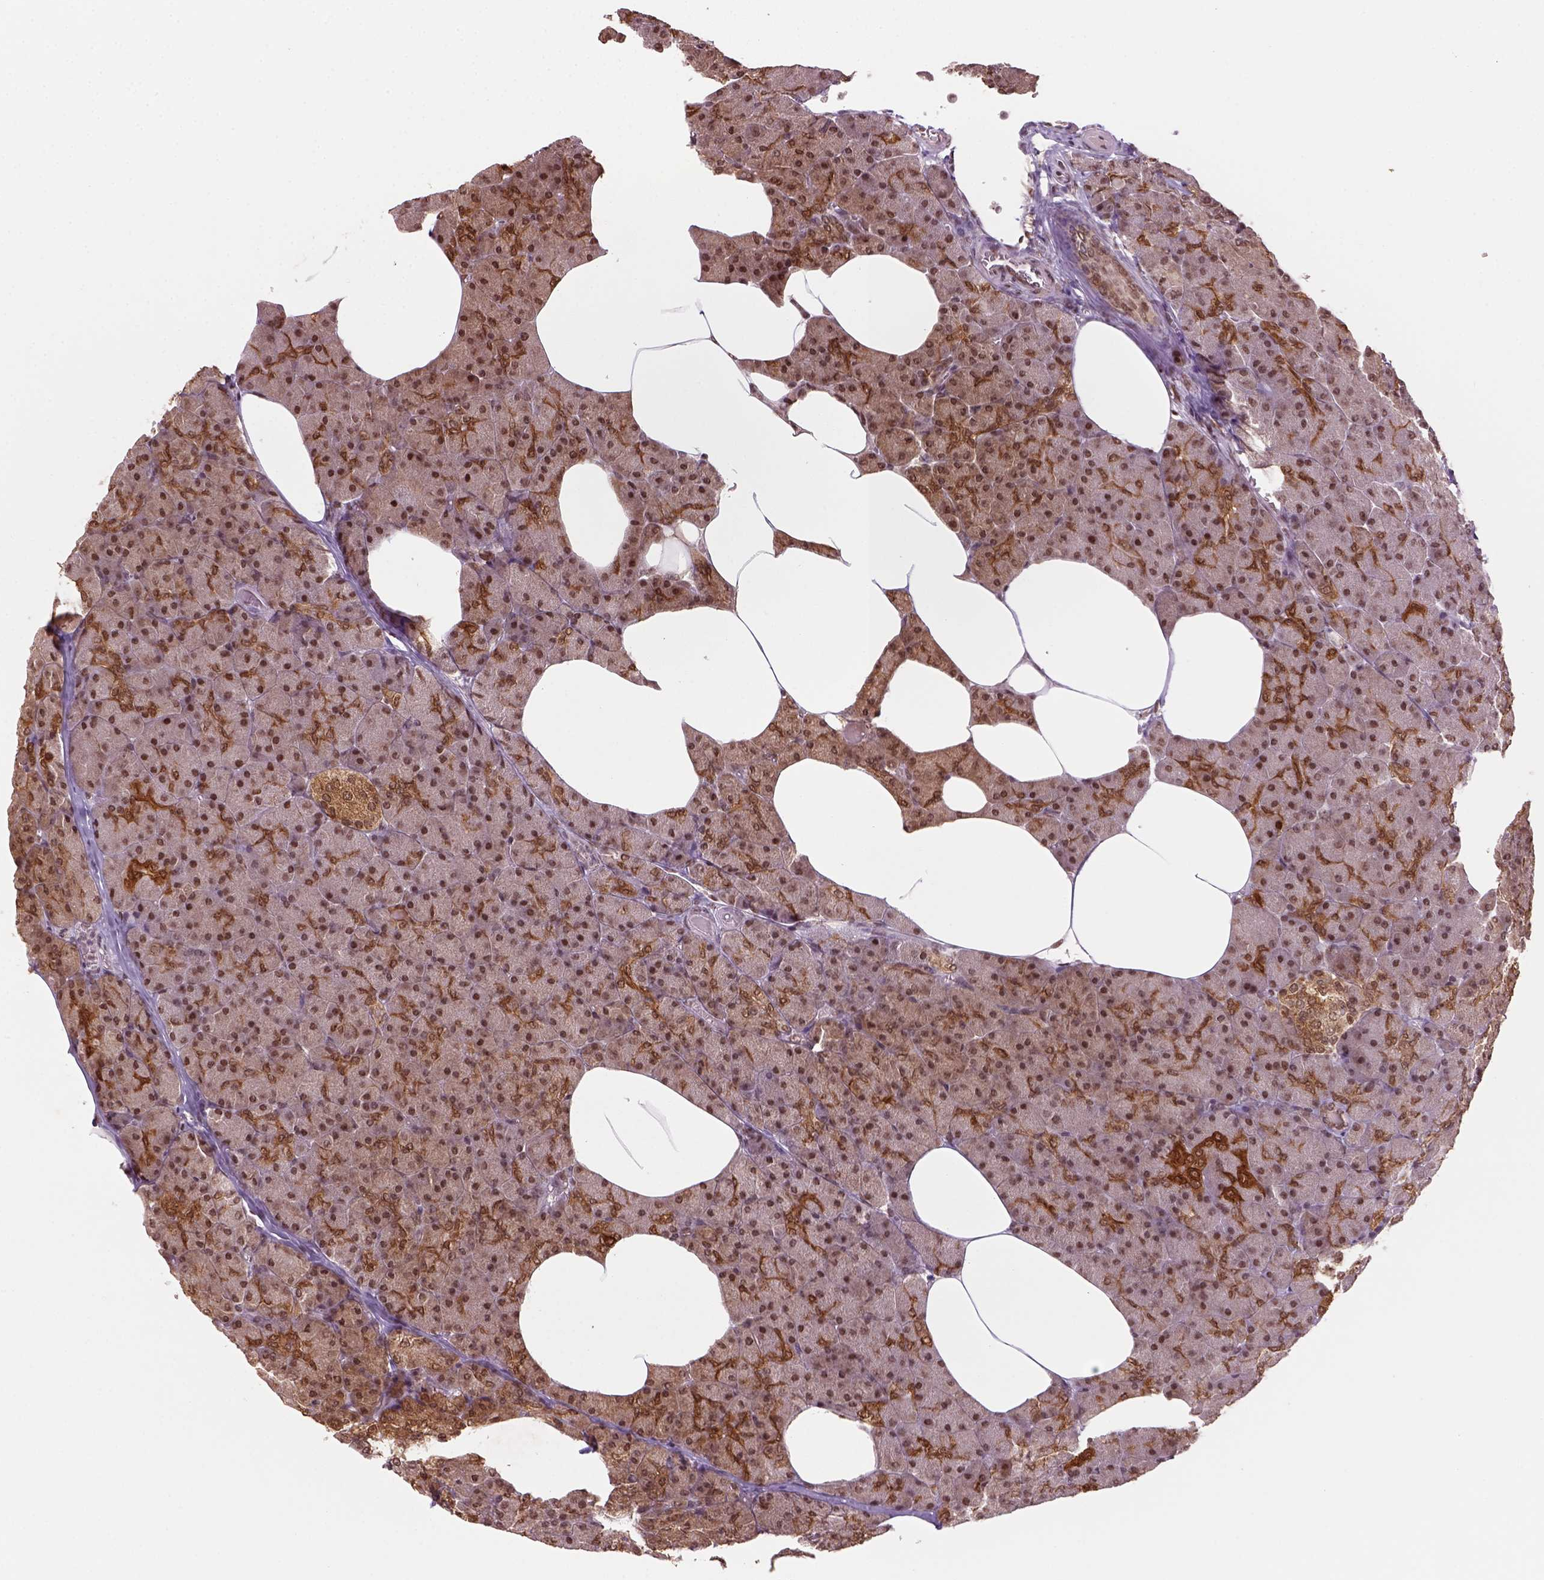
{"staining": {"intensity": "moderate", "quantity": ">75%", "location": "nuclear"}, "tissue": "pancreas", "cell_type": "Exocrine glandular cells", "image_type": "normal", "snomed": [{"axis": "morphology", "description": "Normal tissue, NOS"}, {"axis": "topography", "description": "Pancreas"}], "caption": "This micrograph displays immunohistochemistry (IHC) staining of unremarkable pancreas, with medium moderate nuclear expression in approximately >75% of exocrine glandular cells.", "gene": "GOT1", "patient": {"sex": "female", "age": 45}}